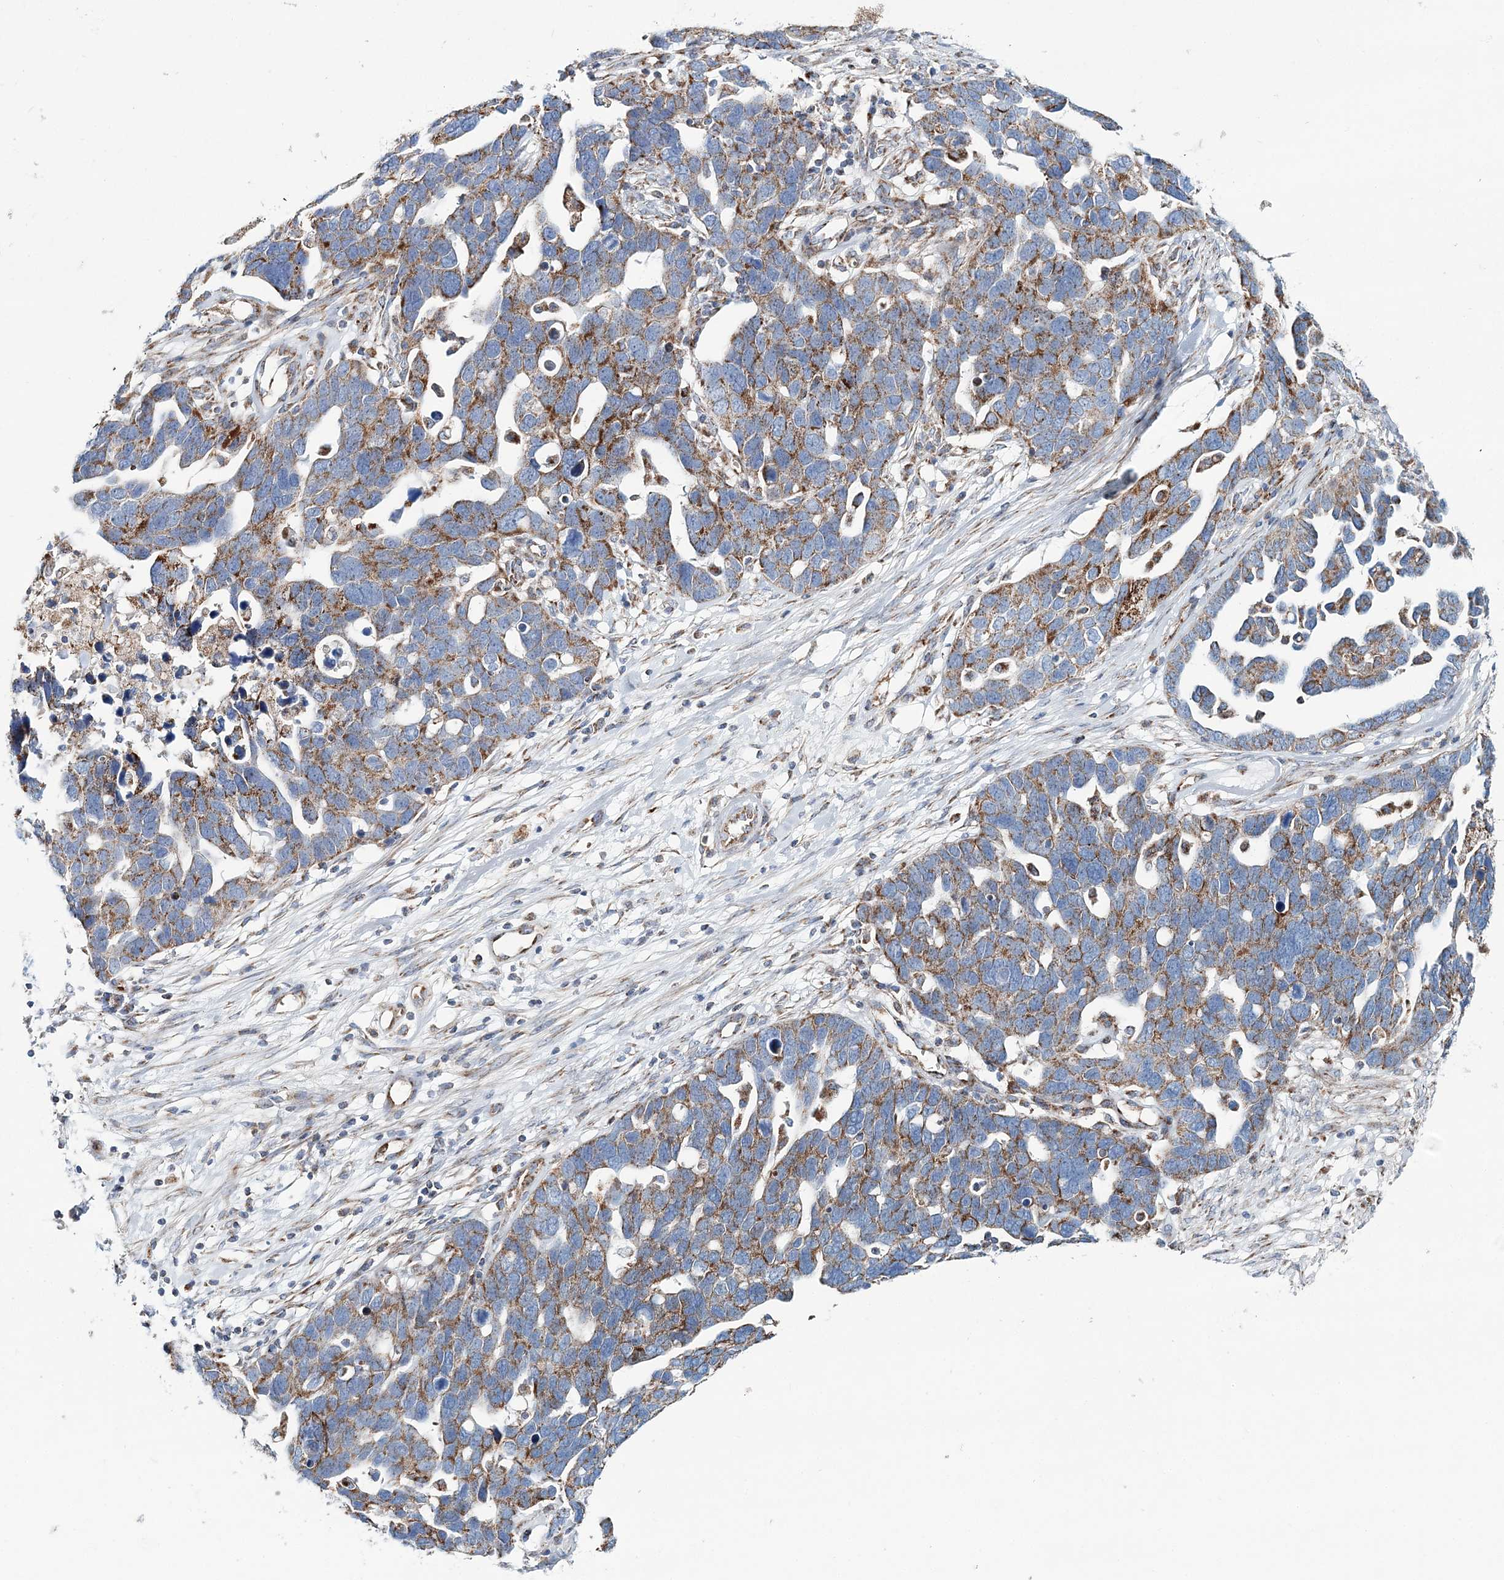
{"staining": {"intensity": "moderate", "quantity": ">75%", "location": "cytoplasmic/membranous"}, "tissue": "ovarian cancer", "cell_type": "Tumor cells", "image_type": "cancer", "snomed": [{"axis": "morphology", "description": "Cystadenocarcinoma, serous, NOS"}, {"axis": "topography", "description": "Ovary"}], "caption": "Protein staining of ovarian serous cystadenocarcinoma tissue shows moderate cytoplasmic/membranous expression in about >75% of tumor cells. The staining was performed using DAB (3,3'-diaminobenzidine) to visualize the protein expression in brown, while the nuclei were stained in blue with hematoxylin (Magnification: 20x).", "gene": "ARHGAP6", "patient": {"sex": "female", "age": 54}}